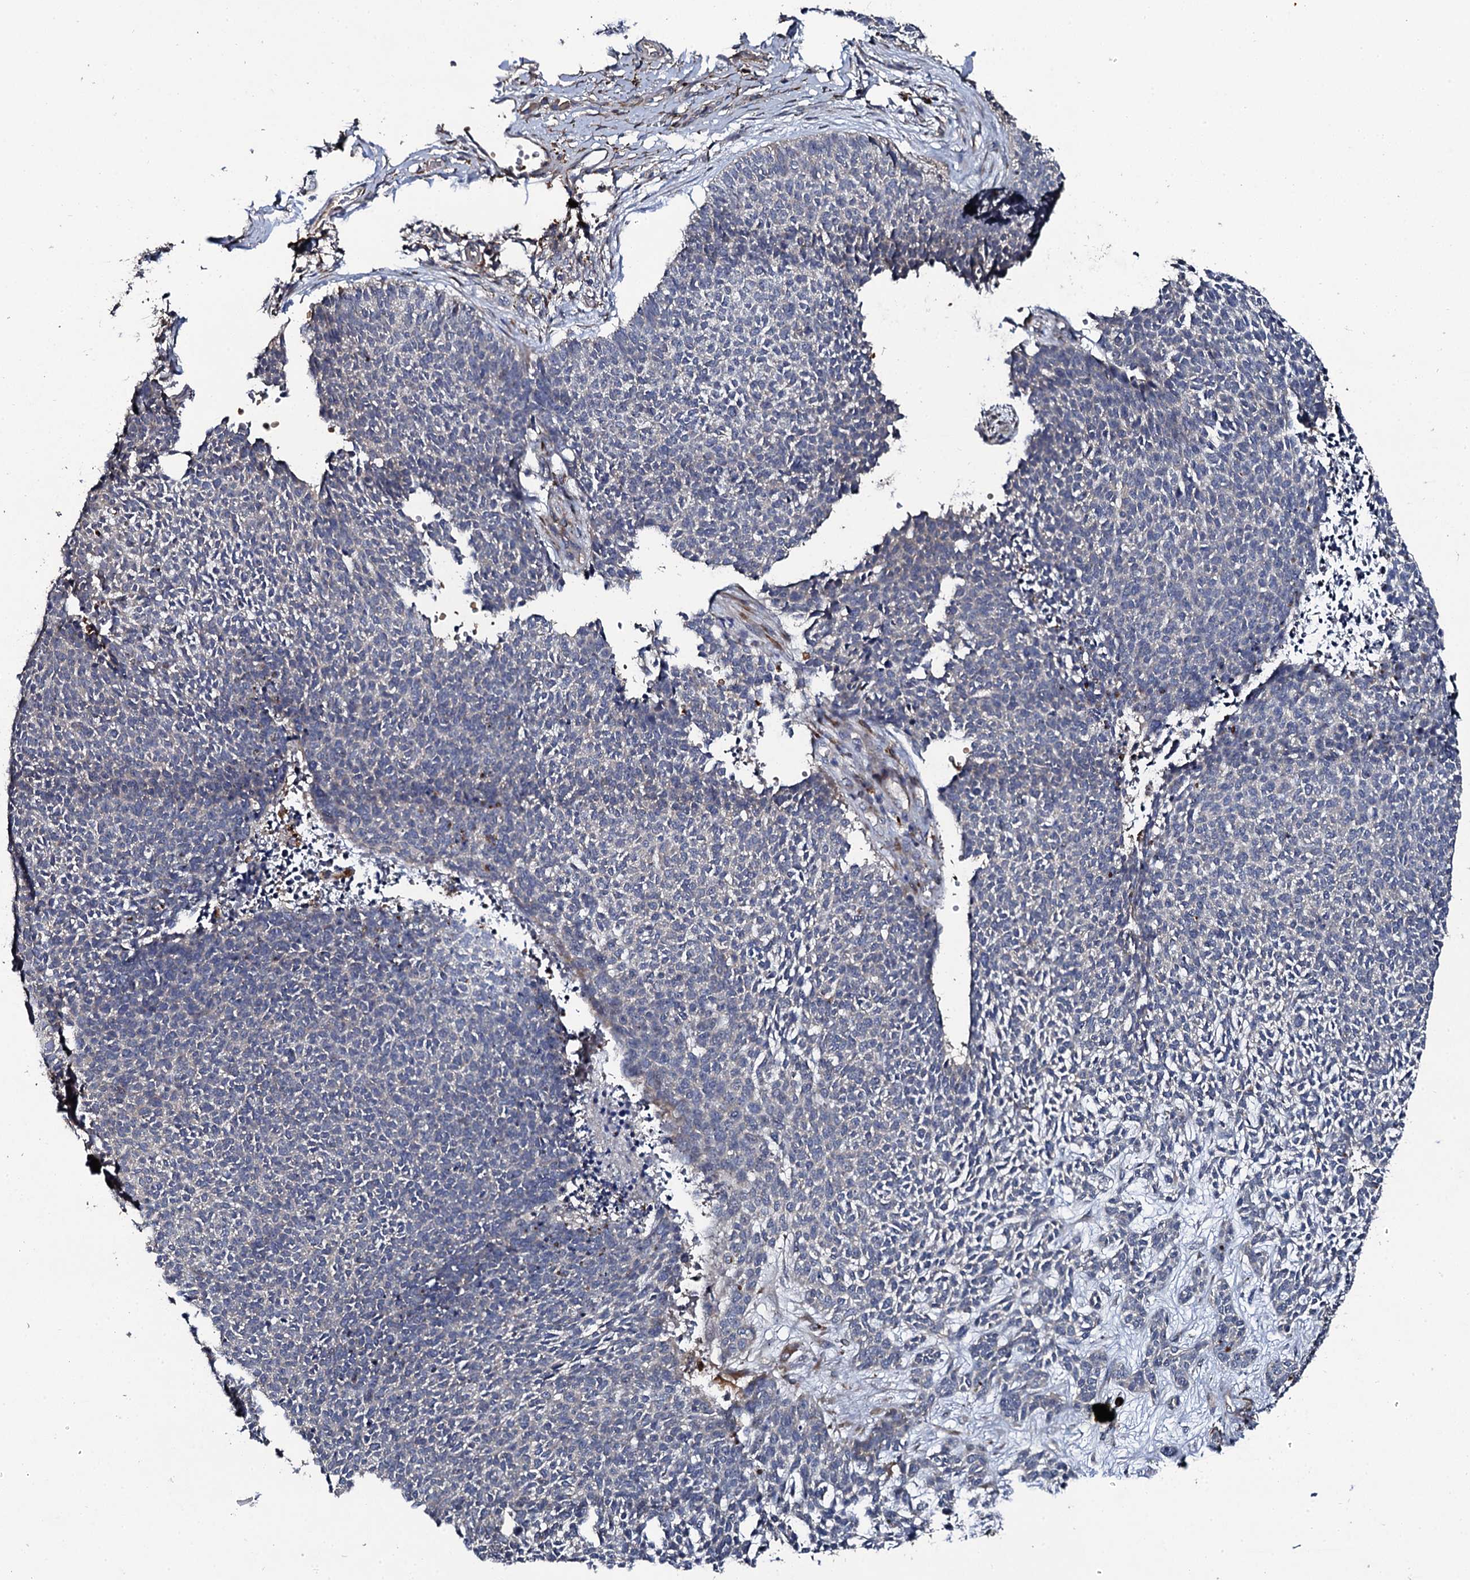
{"staining": {"intensity": "negative", "quantity": "none", "location": "none"}, "tissue": "skin cancer", "cell_type": "Tumor cells", "image_type": "cancer", "snomed": [{"axis": "morphology", "description": "Basal cell carcinoma"}, {"axis": "topography", "description": "Skin"}], "caption": "High magnification brightfield microscopy of skin cancer stained with DAB (3,3'-diaminobenzidine) (brown) and counterstained with hematoxylin (blue): tumor cells show no significant expression.", "gene": "LRRC28", "patient": {"sex": "female", "age": 84}}